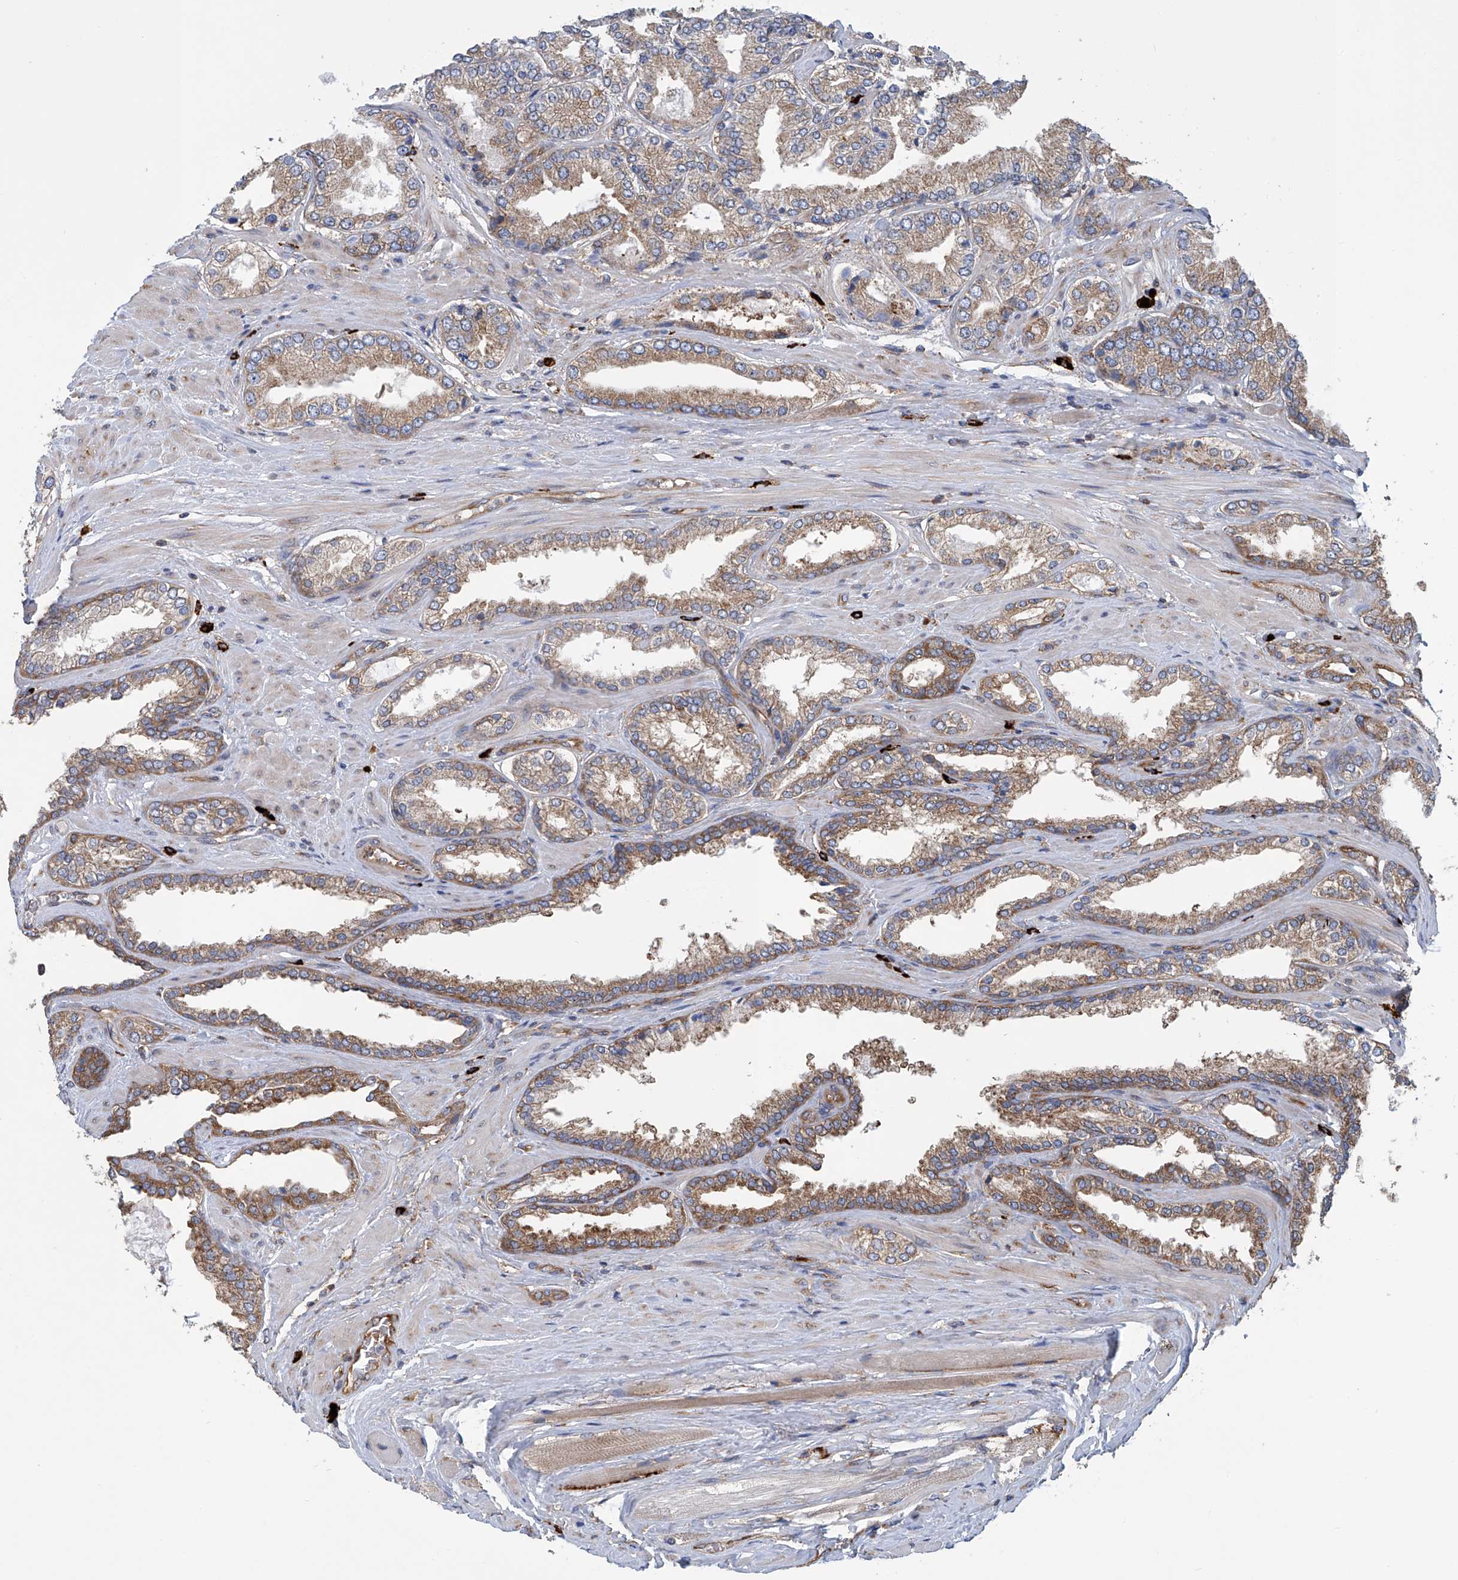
{"staining": {"intensity": "weak", "quantity": ">75%", "location": "cytoplasmic/membranous"}, "tissue": "prostate cancer", "cell_type": "Tumor cells", "image_type": "cancer", "snomed": [{"axis": "morphology", "description": "Adenocarcinoma, Low grade"}, {"axis": "topography", "description": "Prostate"}], "caption": "The histopathology image demonstrates immunohistochemical staining of prostate cancer. There is weak cytoplasmic/membranous positivity is seen in approximately >75% of tumor cells.", "gene": "SENP2", "patient": {"sex": "male", "age": 62}}